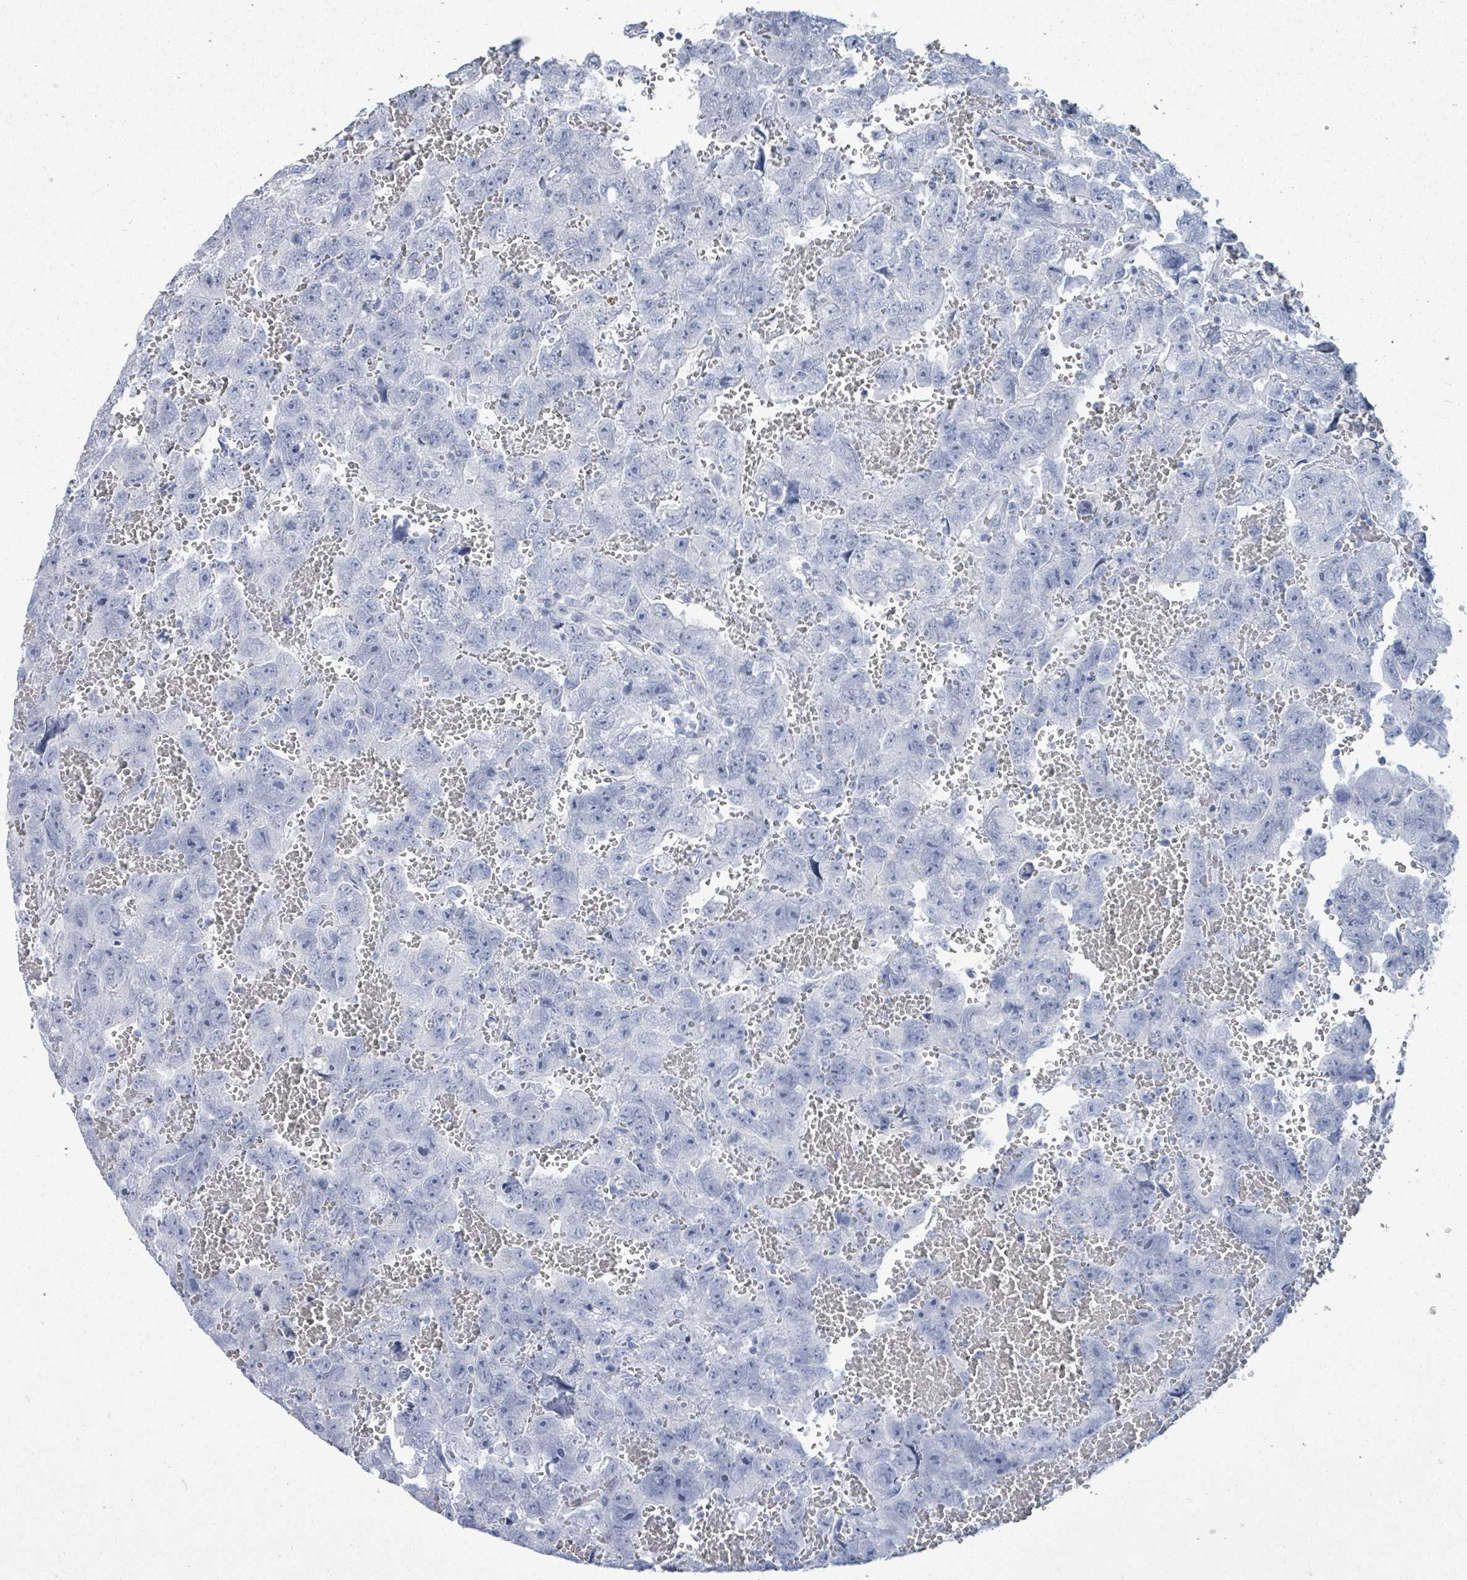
{"staining": {"intensity": "negative", "quantity": "none", "location": "none"}, "tissue": "testis cancer", "cell_type": "Tumor cells", "image_type": "cancer", "snomed": [{"axis": "morphology", "description": "Carcinoma, Embryonal, NOS"}, {"axis": "topography", "description": "Testis"}], "caption": "This micrograph is of testis embryonal carcinoma stained with IHC to label a protein in brown with the nuclei are counter-stained blue. There is no positivity in tumor cells.", "gene": "MALL", "patient": {"sex": "male", "age": 45}}